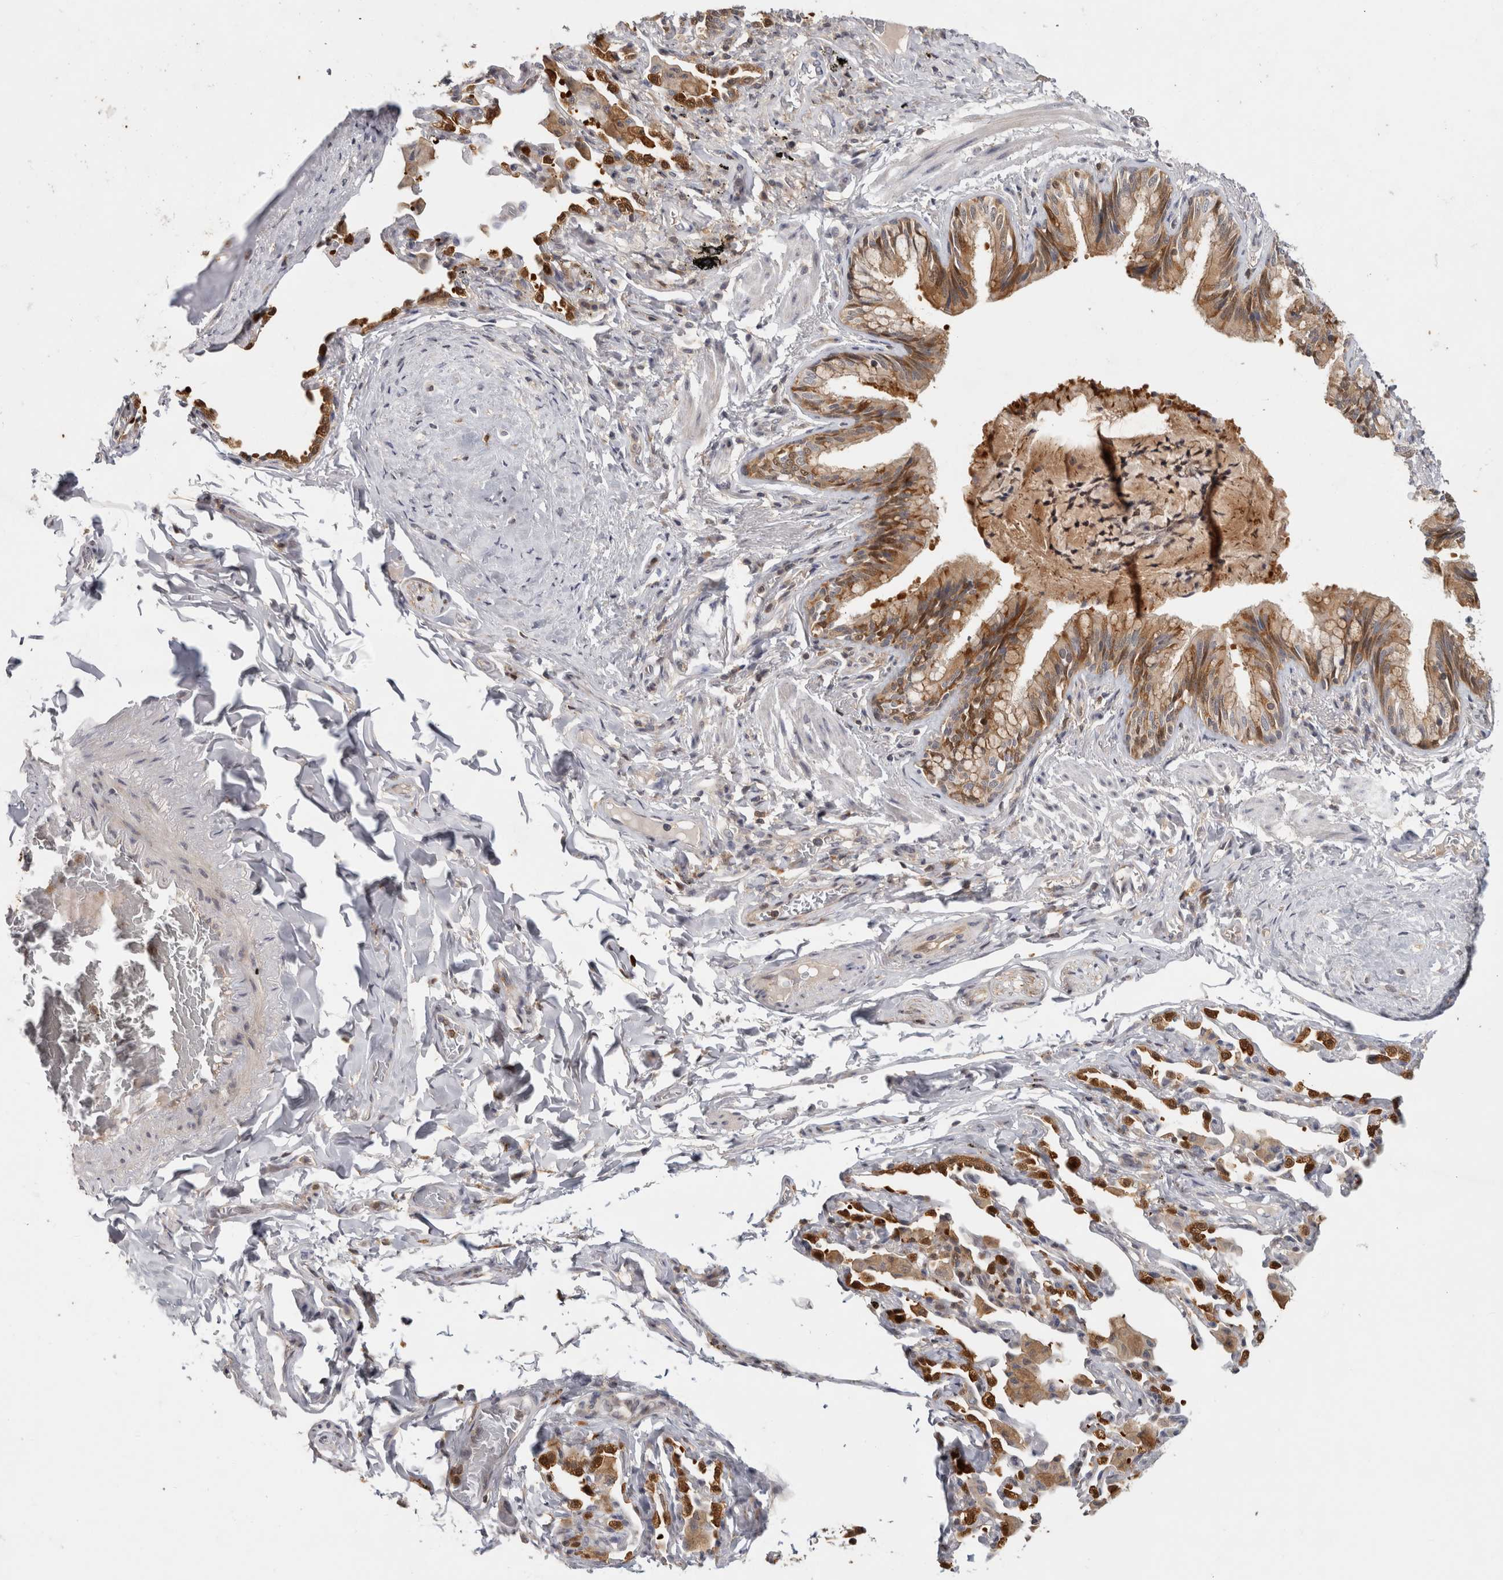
{"staining": {"intensity": "moderate", "quantity": "25%-75%", "location": "cytoplasmic/membranous,nuclear"}, "tissue": "bronchus", "cell_type": "Respiratory epithelial cells", "image_type": "normal", "snomed": [{"axis": "morphology", "description": "Normal tissue, NOS"}, {"axis": "morphology", "description": "Inflammation, NOS"}, {"axis": "topography", "description": "Bronchus"}, {"axis": "topography", "description": "Lung"}], "caption": "This histopathology image displays IHC staining of unremarkable bronchus, with medium moderate cytoplasmic/membranous,nuclear positivity in about 25%-75% of respiratory epithelial cells.", "gene": "ACAT2", "patient": {"sex": "female", "age": 46}}